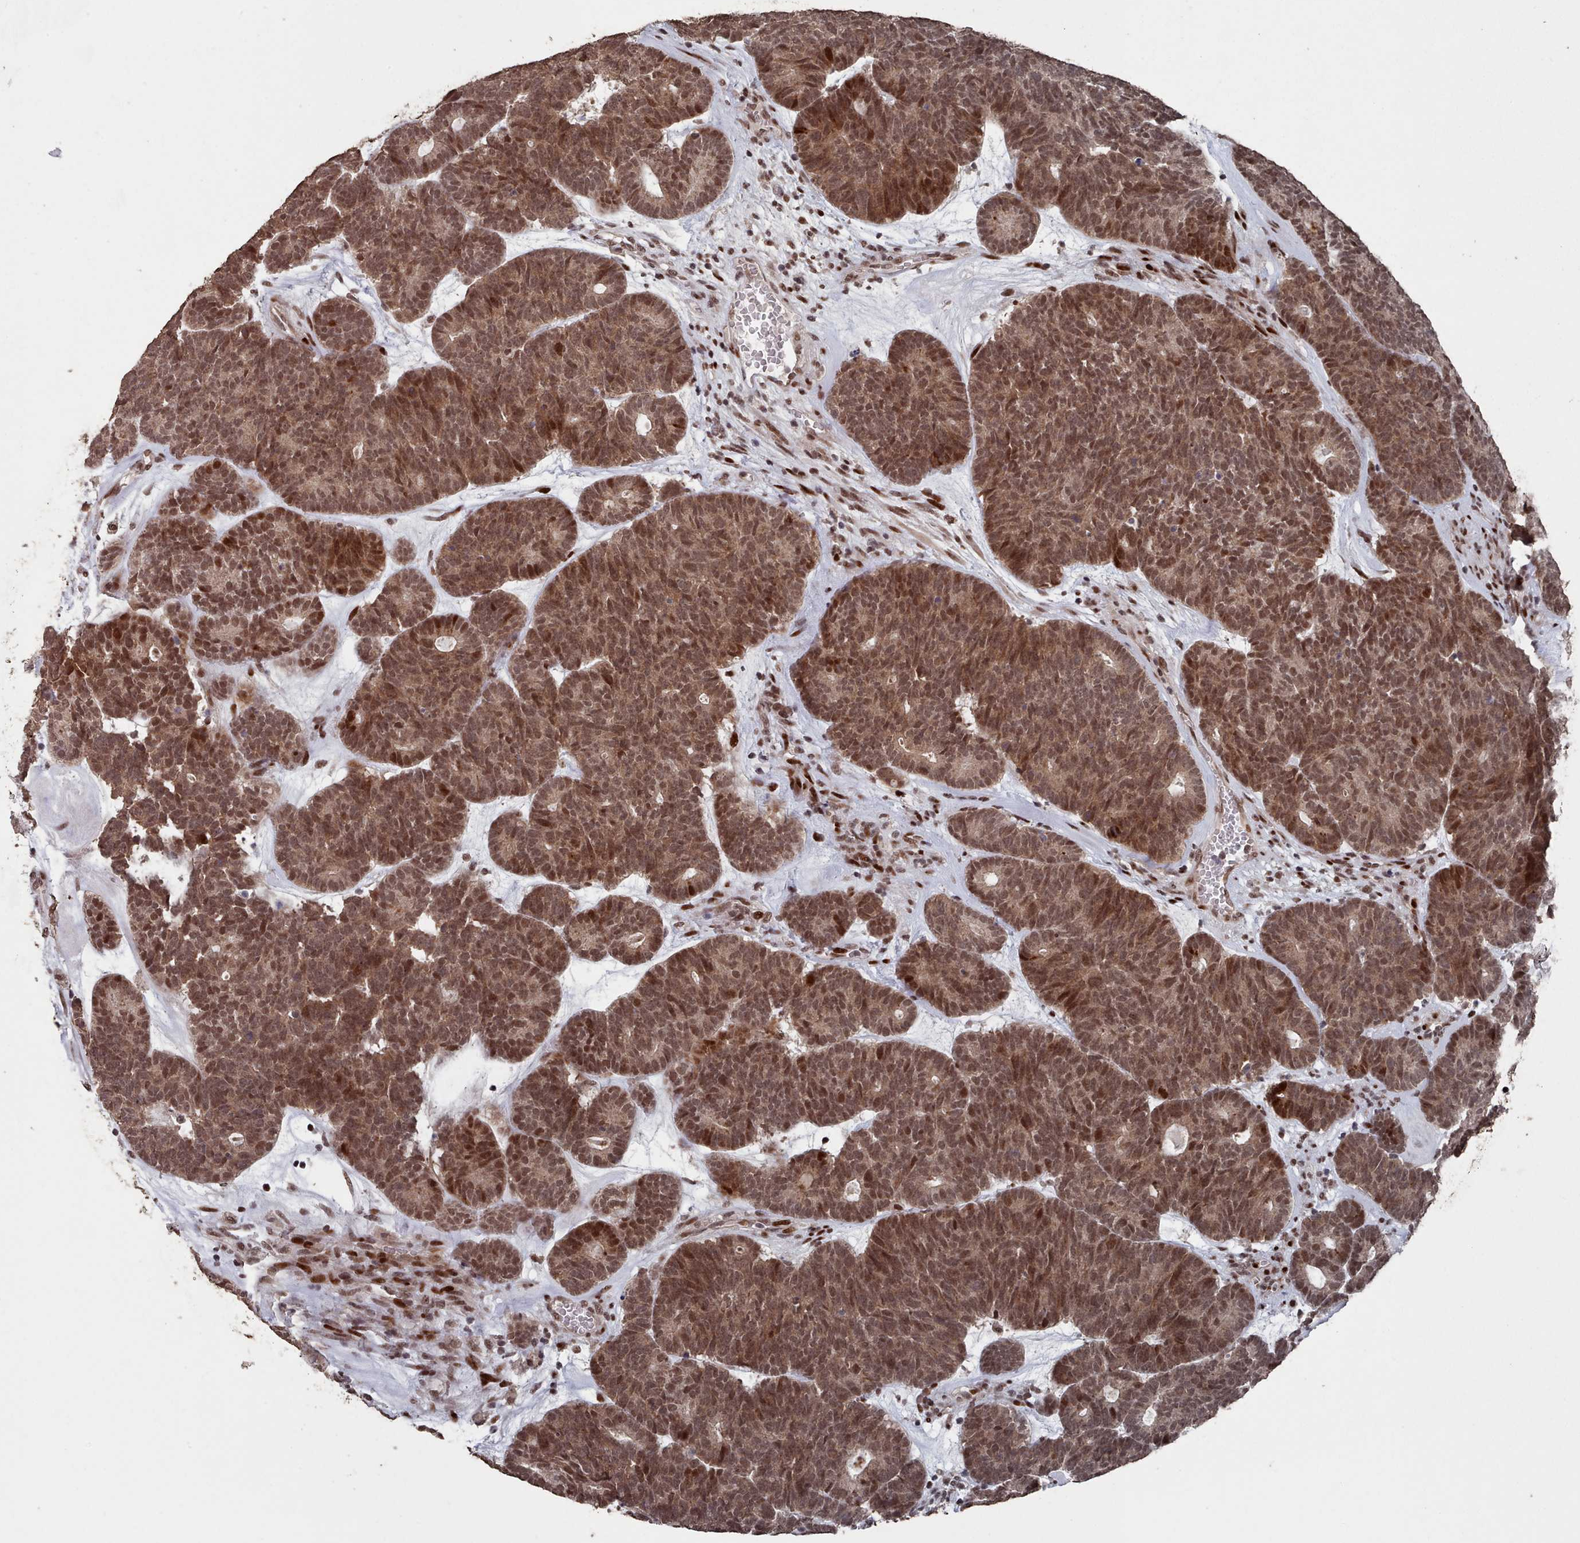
{"staining": {"intensity": "moderate", "quantity": ">75%", "location": "nuclear"}, "tissue": "head and neck cancer", "cell_type": "Tumor cells", "image_type": "cancer", "snomed": [{"axis": "morphology", "description": "Adenocarcinoma, NOS"}, {"axis": "topography", "description": "Head-Neck"}], "caption": "High-magnification brightfield microscopy of head and neck cancer (adenocarcinoma) stained with DAB (3,3'-diaminobenzidine) (brown) and counterstained with hematoxylin (blue). tumor cells exhibit moderate nuclear positivity is seen in approximately>75% of cells.", "gene": "PNRC2", "patient": {"sex": "female", "age": 81}}